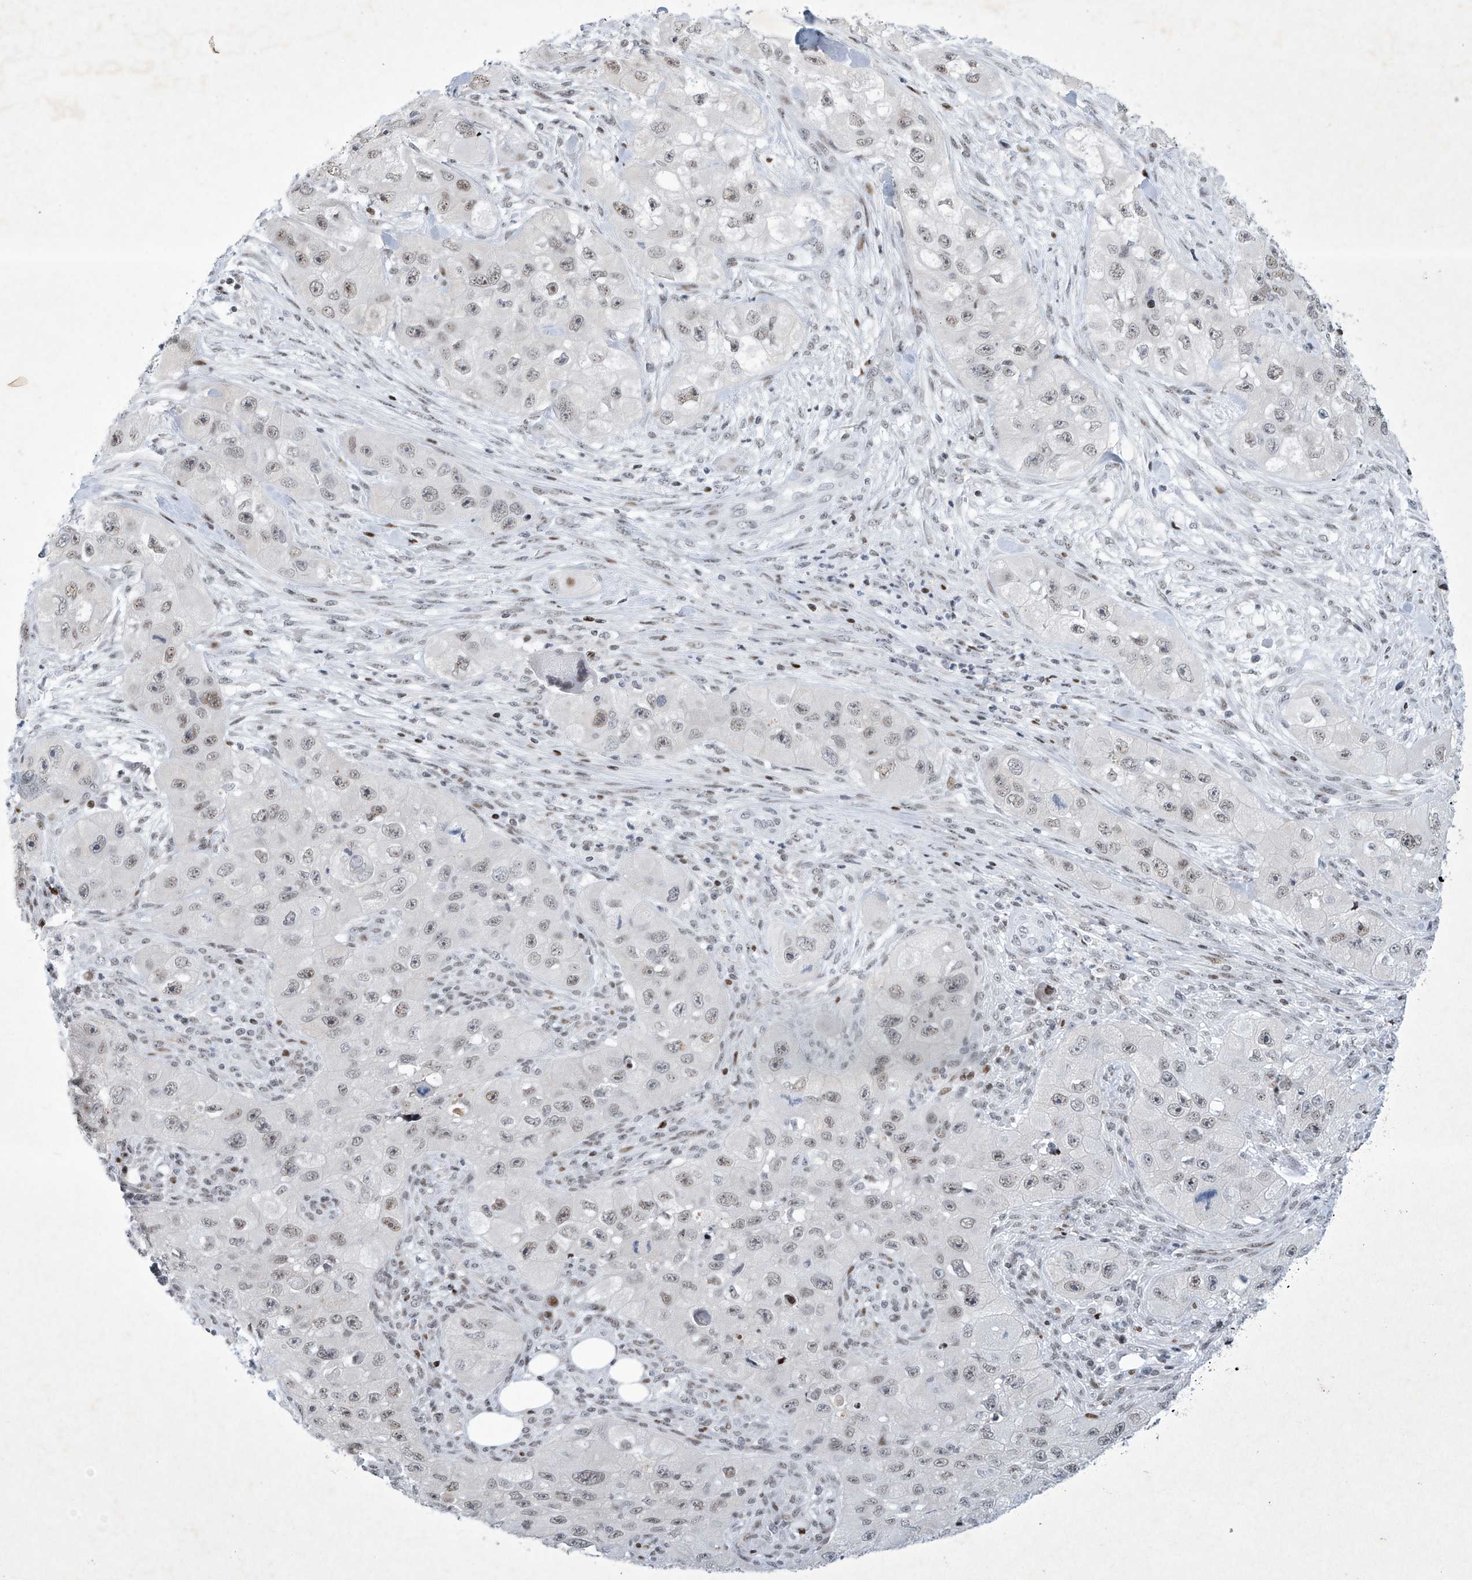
{"staining": {"intensity": "weak", "quantity": ">75%", "location": "nuclear"}, "tissue": "skin cancer", "cell_type": "Tumor cells", "image_type": "cancer", "snomed": [{"axis": "morphology", "description": "Squamous cell carcinoma, NOS"}, {"axis": "topography", "description": "Skin"}, {"axis": "topography", "description": "Subcutis"}], "caption": "Protein staining displays weak nuclear expression in approximately >75% of tumor cells in skin squamous cell carcinoma.", "gene": "RFX7", "patient": {"sex": "male", "age": 73}}